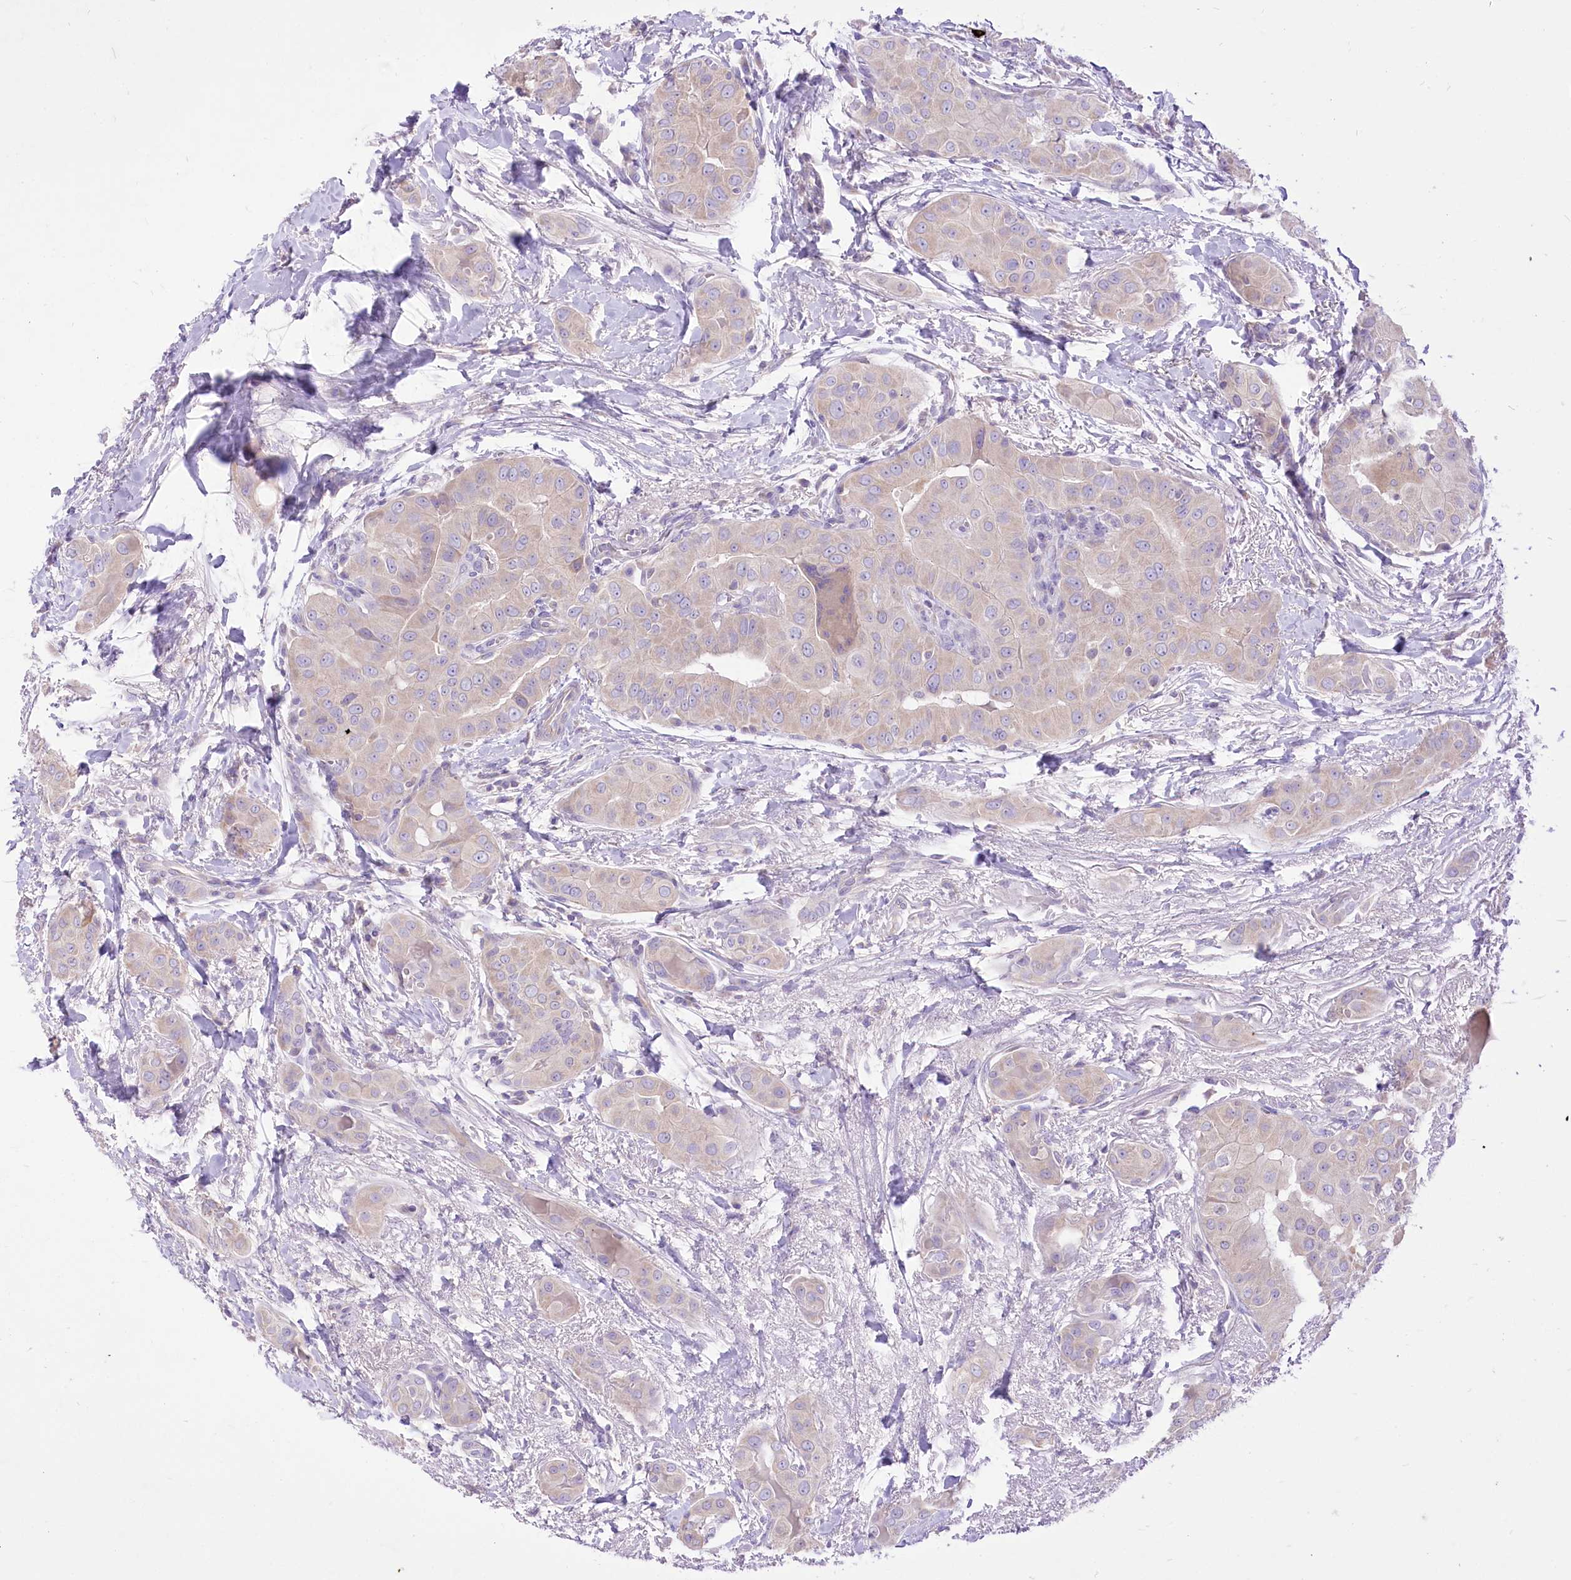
{"staining": {"intensity": "negative", "quantity": "none", "location": "none"}, "tissue": "thyroid cancer", "cell_type": "Tumor cells", "image_type": "cancer", "snomed": [{"axis": "morphology", "description": "Papillary adenocarcinoma, NOS"}, {"axis": "topography", "description": "Thyroid gland"}], "caption": "This is an IHC image of human thyroid cancer (papillary adenocarcinoma). There is no staining in tumor cells.", "gene": "HELT", "patient": {"sex": "male", "age": 33}}